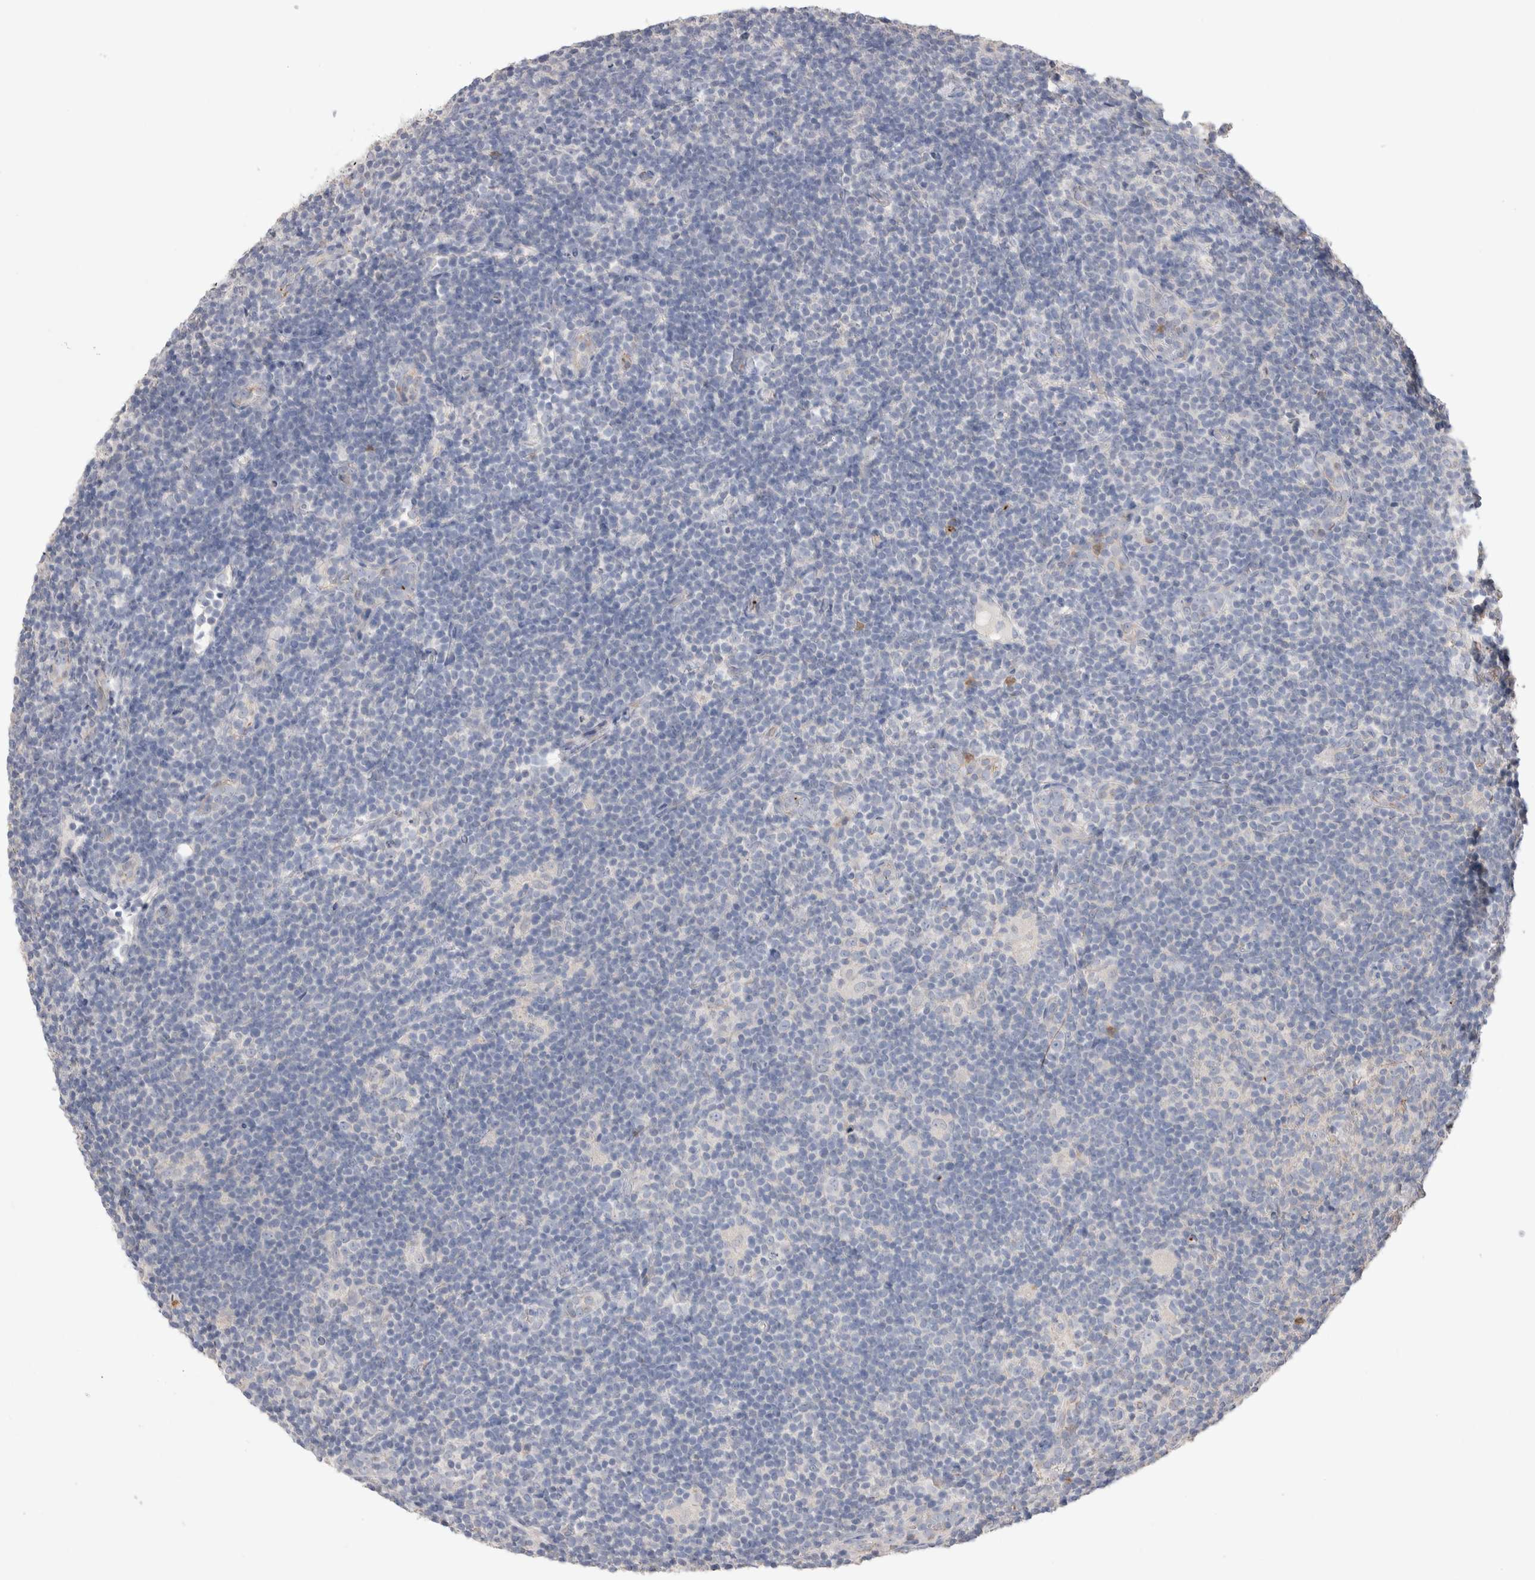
{"staining": {"intensity": "negative", "quantity": "none", "location": "none"}, "tissue": "lymphoma", "cell_type": "Tumor cells", "image_type": "cancer", "snomed": [{"axis": "morphology", "description": "Hodgkin's disease, NOS"}, {"axis": "topography", "description": "Lymph node"}], "caption": "Tumor cells are negative for protein expression in human lymphoma.", "gene": "FFAR2", "patient": {"sex": "female", "age": 57}}